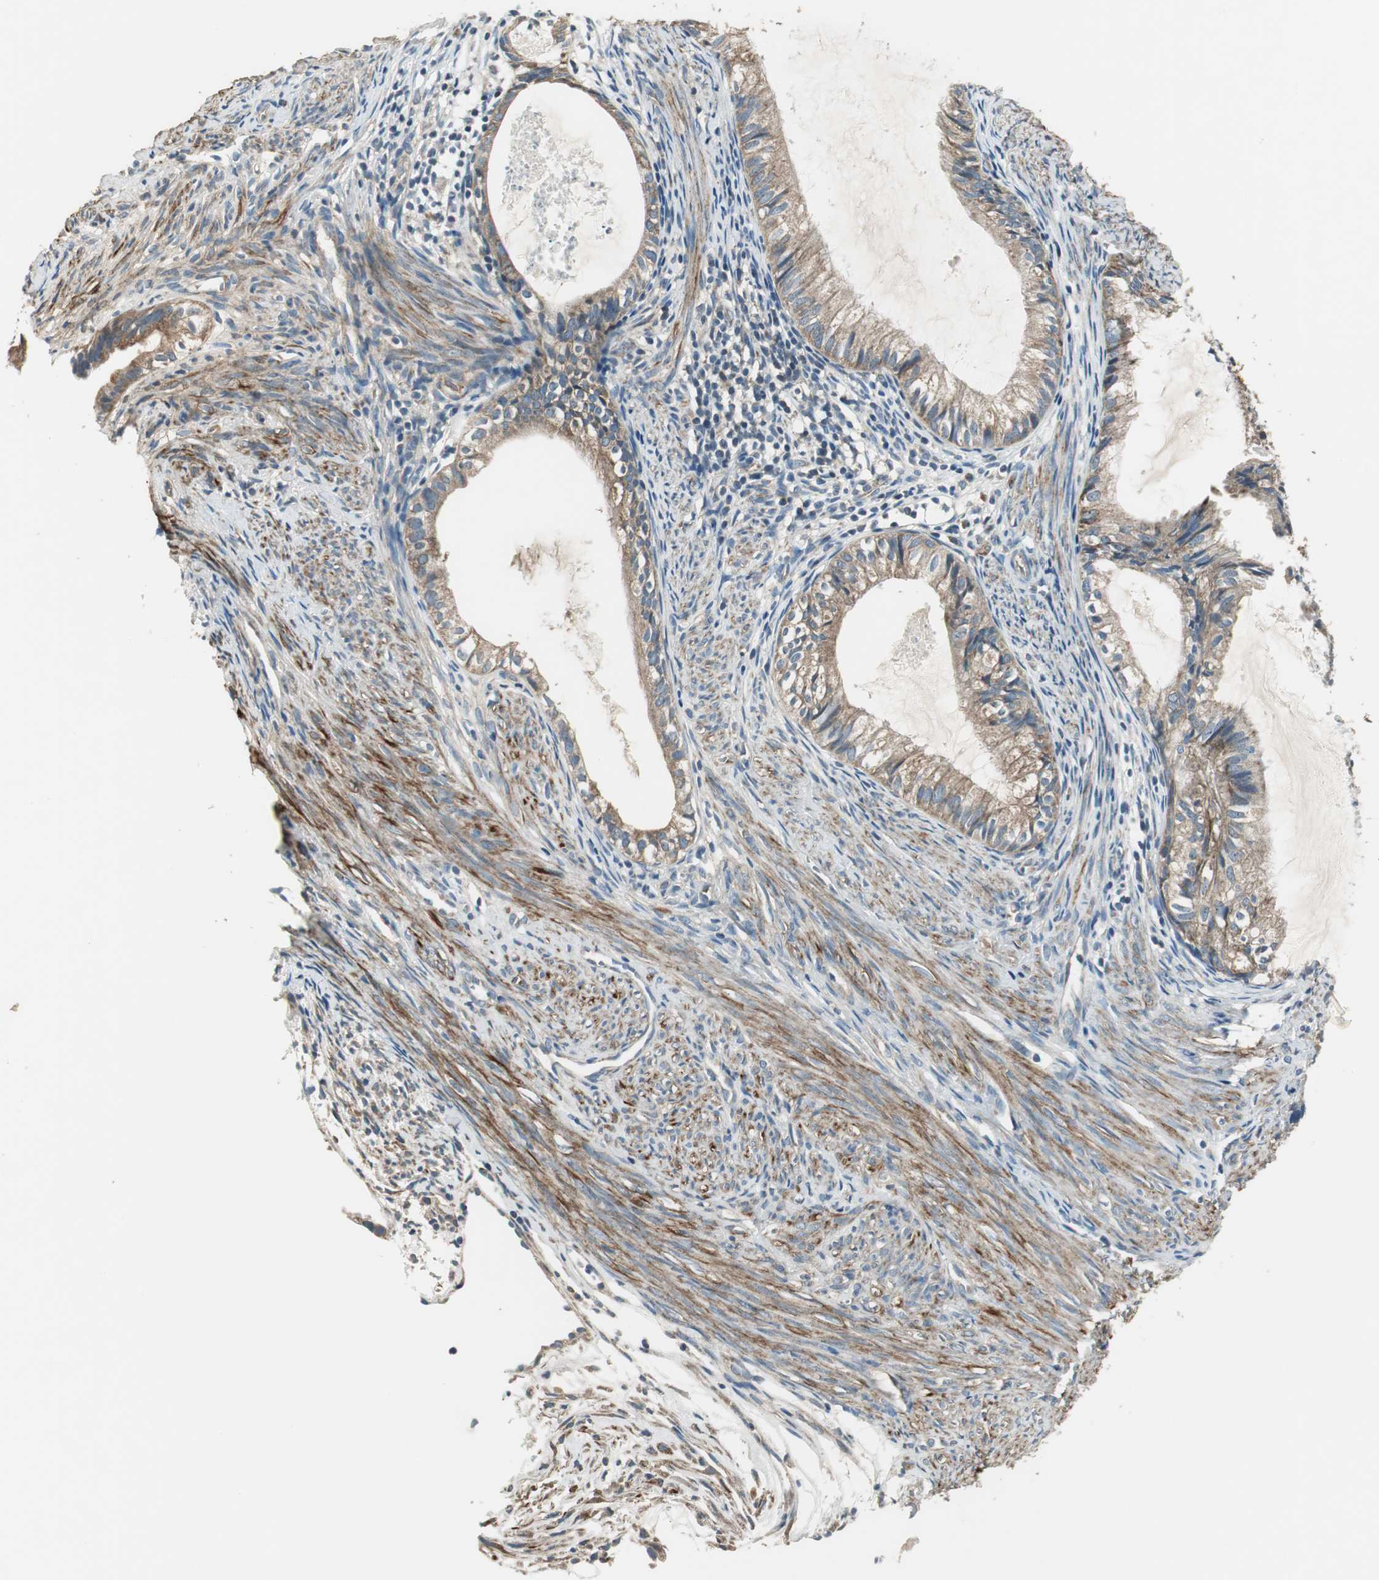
{"staining": {"intensity": "moderate", "quantity": ">75%", "location": "cytoplasmic/membranous"}, "tissue": "cervical cancer", "cell_type": "Tumor cells", "image_type": "cancer", "snomed": [{"axis": "morphology", "description": "Normal tissue, NOS"}, {"axis": "morphology", "description": "Adenocarcinoma, NOS"}, {"axis": "topography", "description": "Cervix"}, {"axis": "topography", "description": "Endometrium"}], "caption": "This micrograph demonstrates immunohistochemistry staining of adenocarcinoma (cervical), with medium moderate cytoplasmic/membranous staining in approximately >75% of tumor cells.", "gene": "MSTO1", "patient": {"sex": "female", "age": 86}}